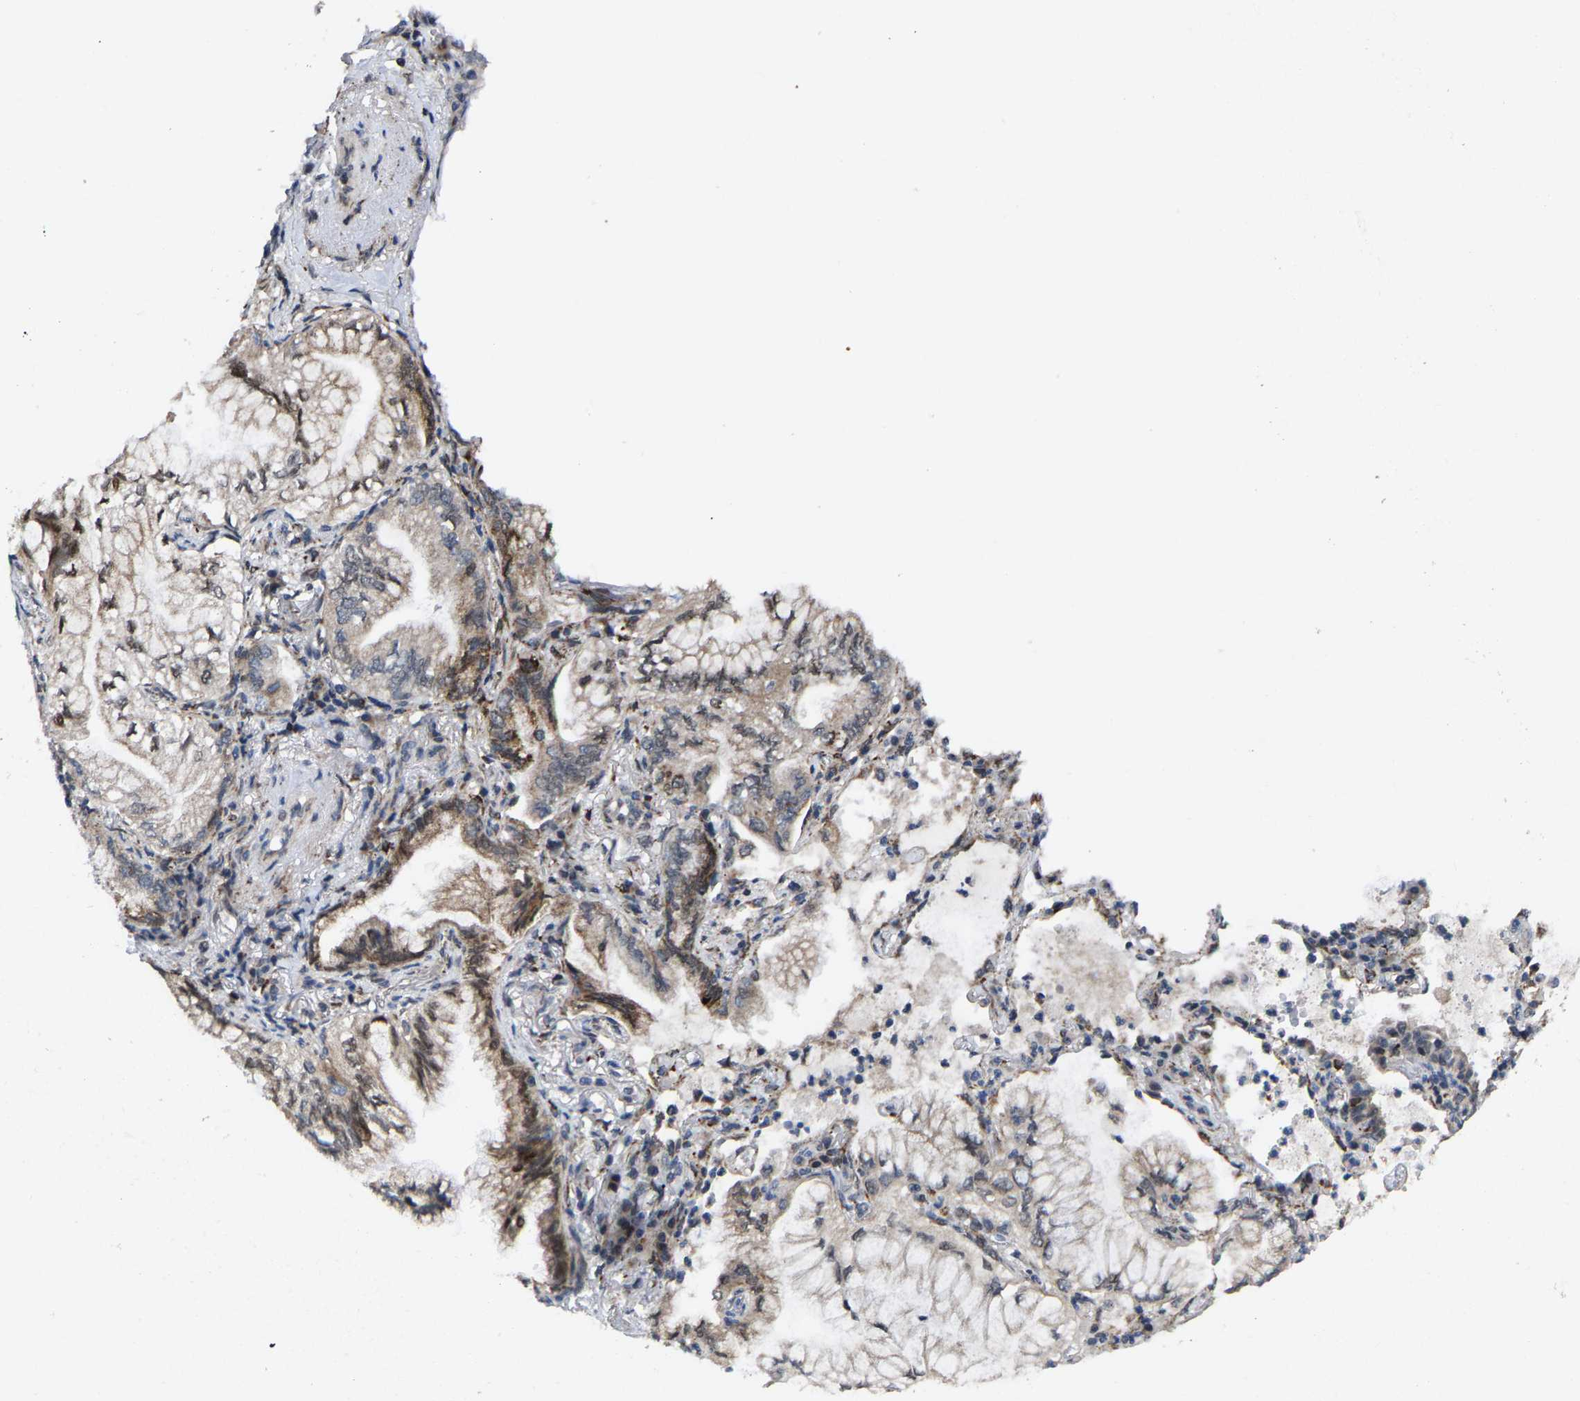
{"staining": {"intensity": "moderate", "quantity": "<25%", "location": "cytoplasmic/membranous"}, "tissue": "lung cancer", "cell_type": "Tumor cells", "image_type": "cancer", "snomed": [{"axis": "morphology", "description": "Adenocarcinoma, NOS"}, {"axis": "topography", "description": "Lung"}], "caption": "Immunohistochemical staining of adenocarcinoma (lung) exhibits low levels of moderate cytoplasmic/membranous protein staining in about <25% of tumor cells. Using DAB (3,3'-diaminobenzidine) (brown) and hematoxylin (blue) stains, captured at high magnification using brightfield microscopy.", "gene": "TDRKH", "patient": {"sex": "female", "age": 70}}